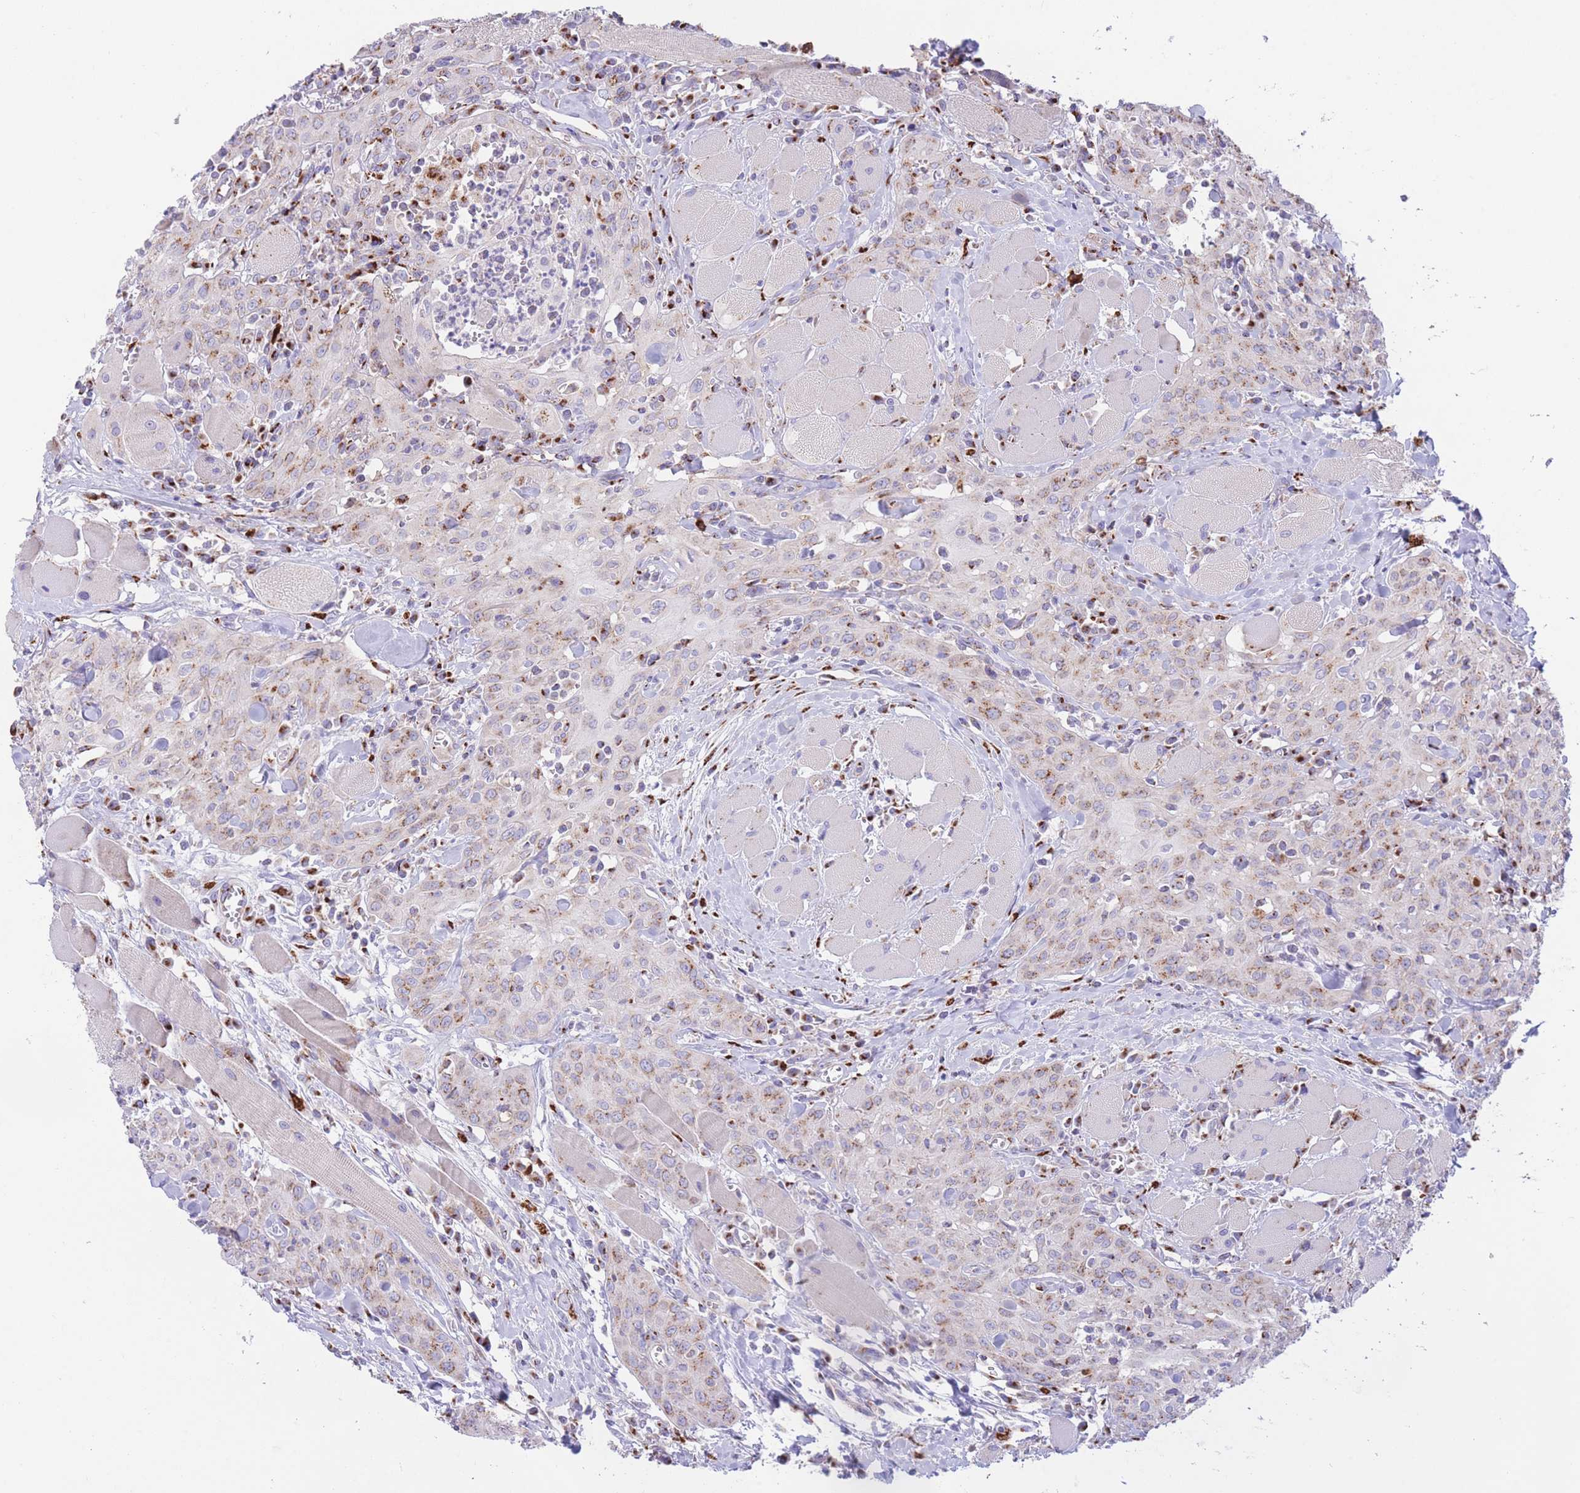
{"staining": {"intensity": "weak", "quantity": "25%-75%", "location": "cytoplasmic/membranous"}, "tissue": "head and neck cancer", "cell_type": "Tumor cells", "image_type": "cancer", "snomed": [{"axis": "morphology", "description": "Squamous cell carcinoma, NOS"}, {"axis": "topography", "description": "Oral tissue"}, {"axis": "topography", "description": "Head-Neck"}], "caption": "Head and neck squamous cell carcinoma tissue exhibits weak cytoplasmic/membranous staining in about 25%-75% of tumor cells", "gene": "MPND", "patient": {"sex": "female", "age": 70}}